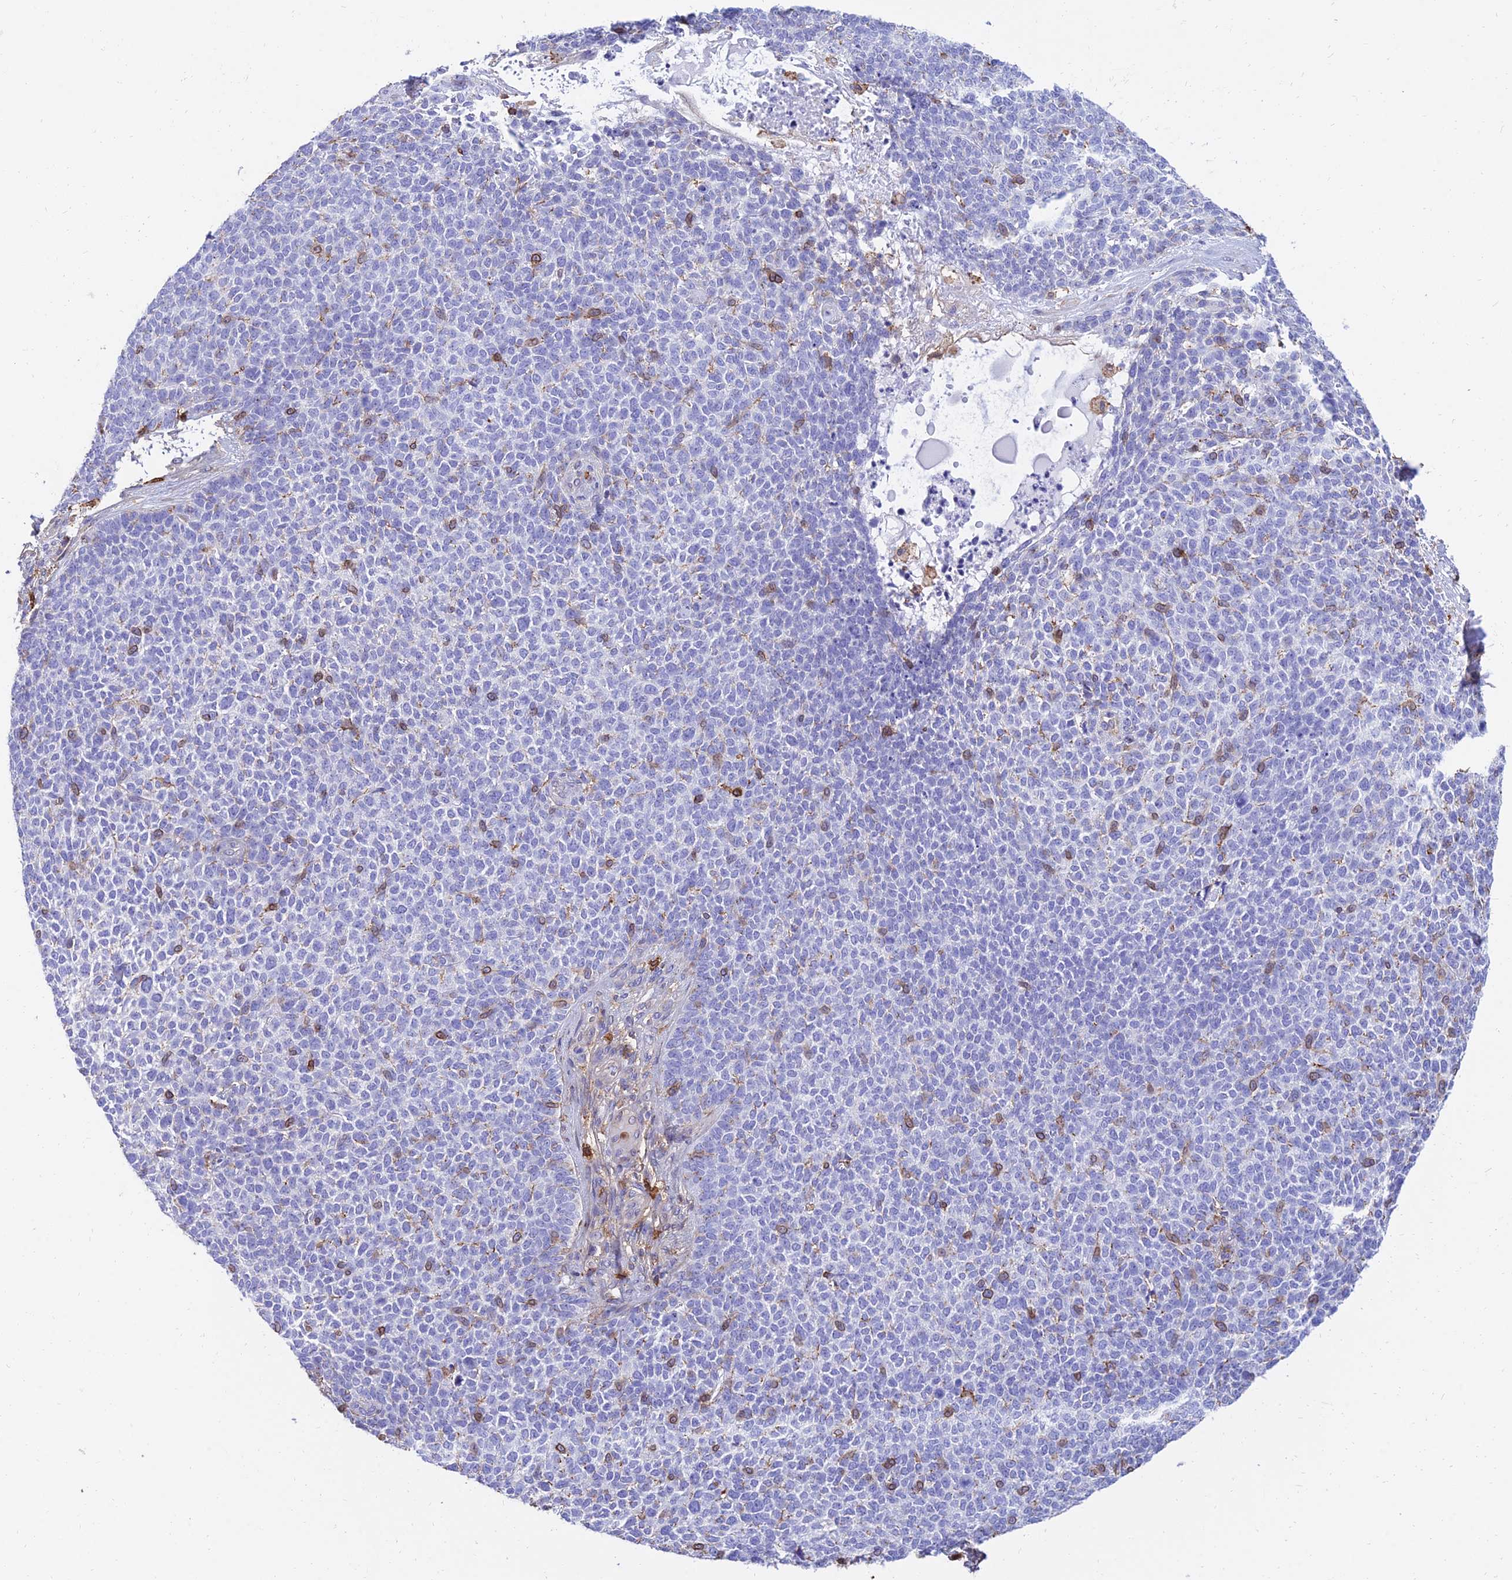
{"staining": {"intensity": "negative", "quantity": "none", "location": "none"}, "tissue": "skin cancer", "cell_type": "Tumor cells", "image_type": "cancer", "snomed": [{"axis": "morphology", "description": "Basal cell carcinoma"}, {"axis": "topography", "description": "Skin"}], "caption": "Skin cancer (basal cell carcinoma) was stained to show a protein in brown. There is no significant staining in tumor cells.", "gene": "SREK1IP1", "patient": {"sex": "female", "age": 84}}